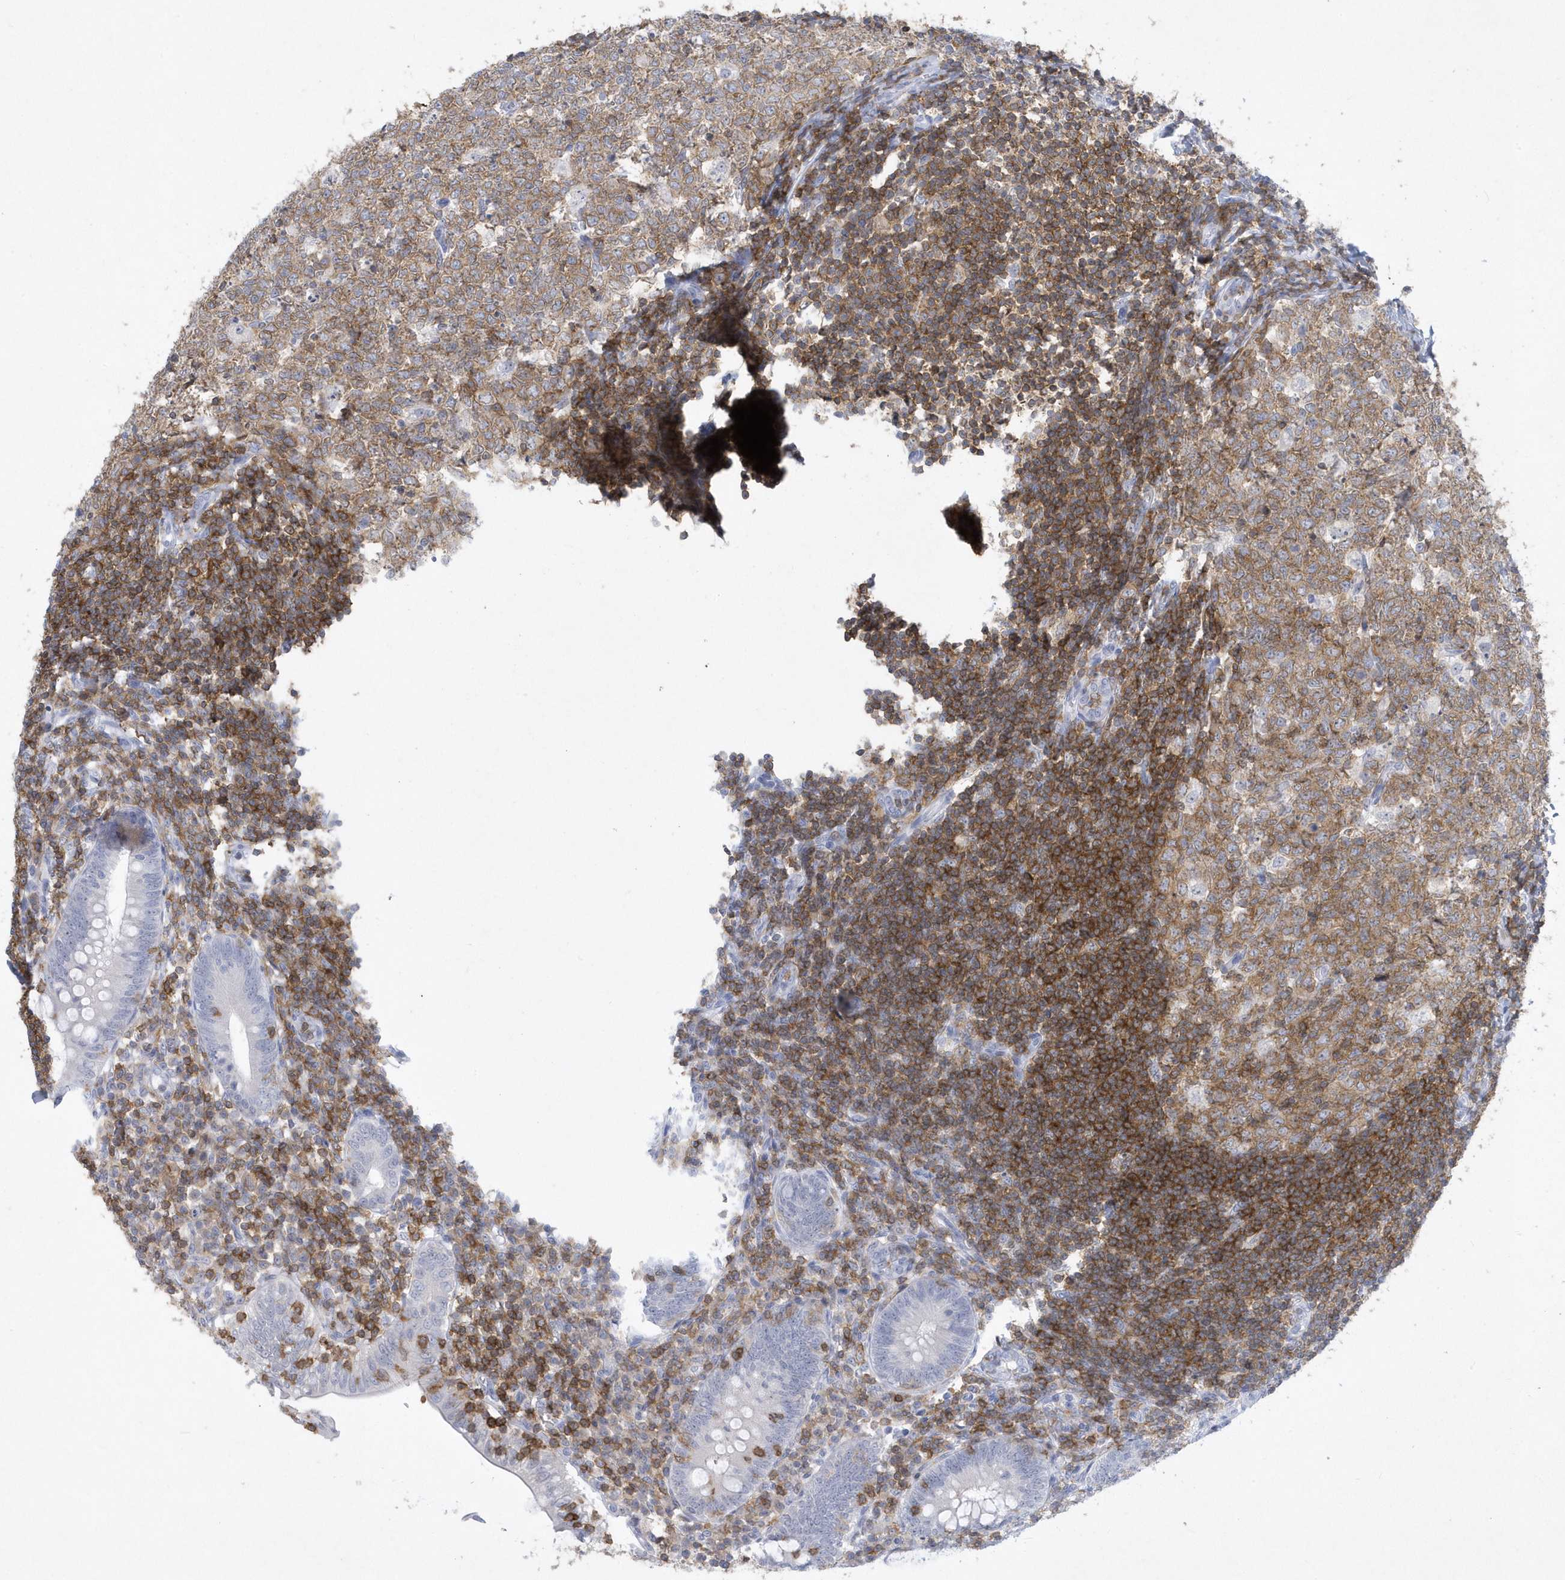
{"staining": {"intensity": "negative", "quantity": "none", "location": "none"}, "tissue": "appendix", "cell_type": "Glandular cells", "image_type": "normal", "snomed": [{"axis": "morphology", "description": "Normal tissue, NOS"}, {"axis": "topography", "description": "Appendix"}], "caption": "Photomicrograph shows no protein staining in glandular cells of normal appendix.", "gene": "PSD4", "patient": {"sex": "male", "age": 14}}